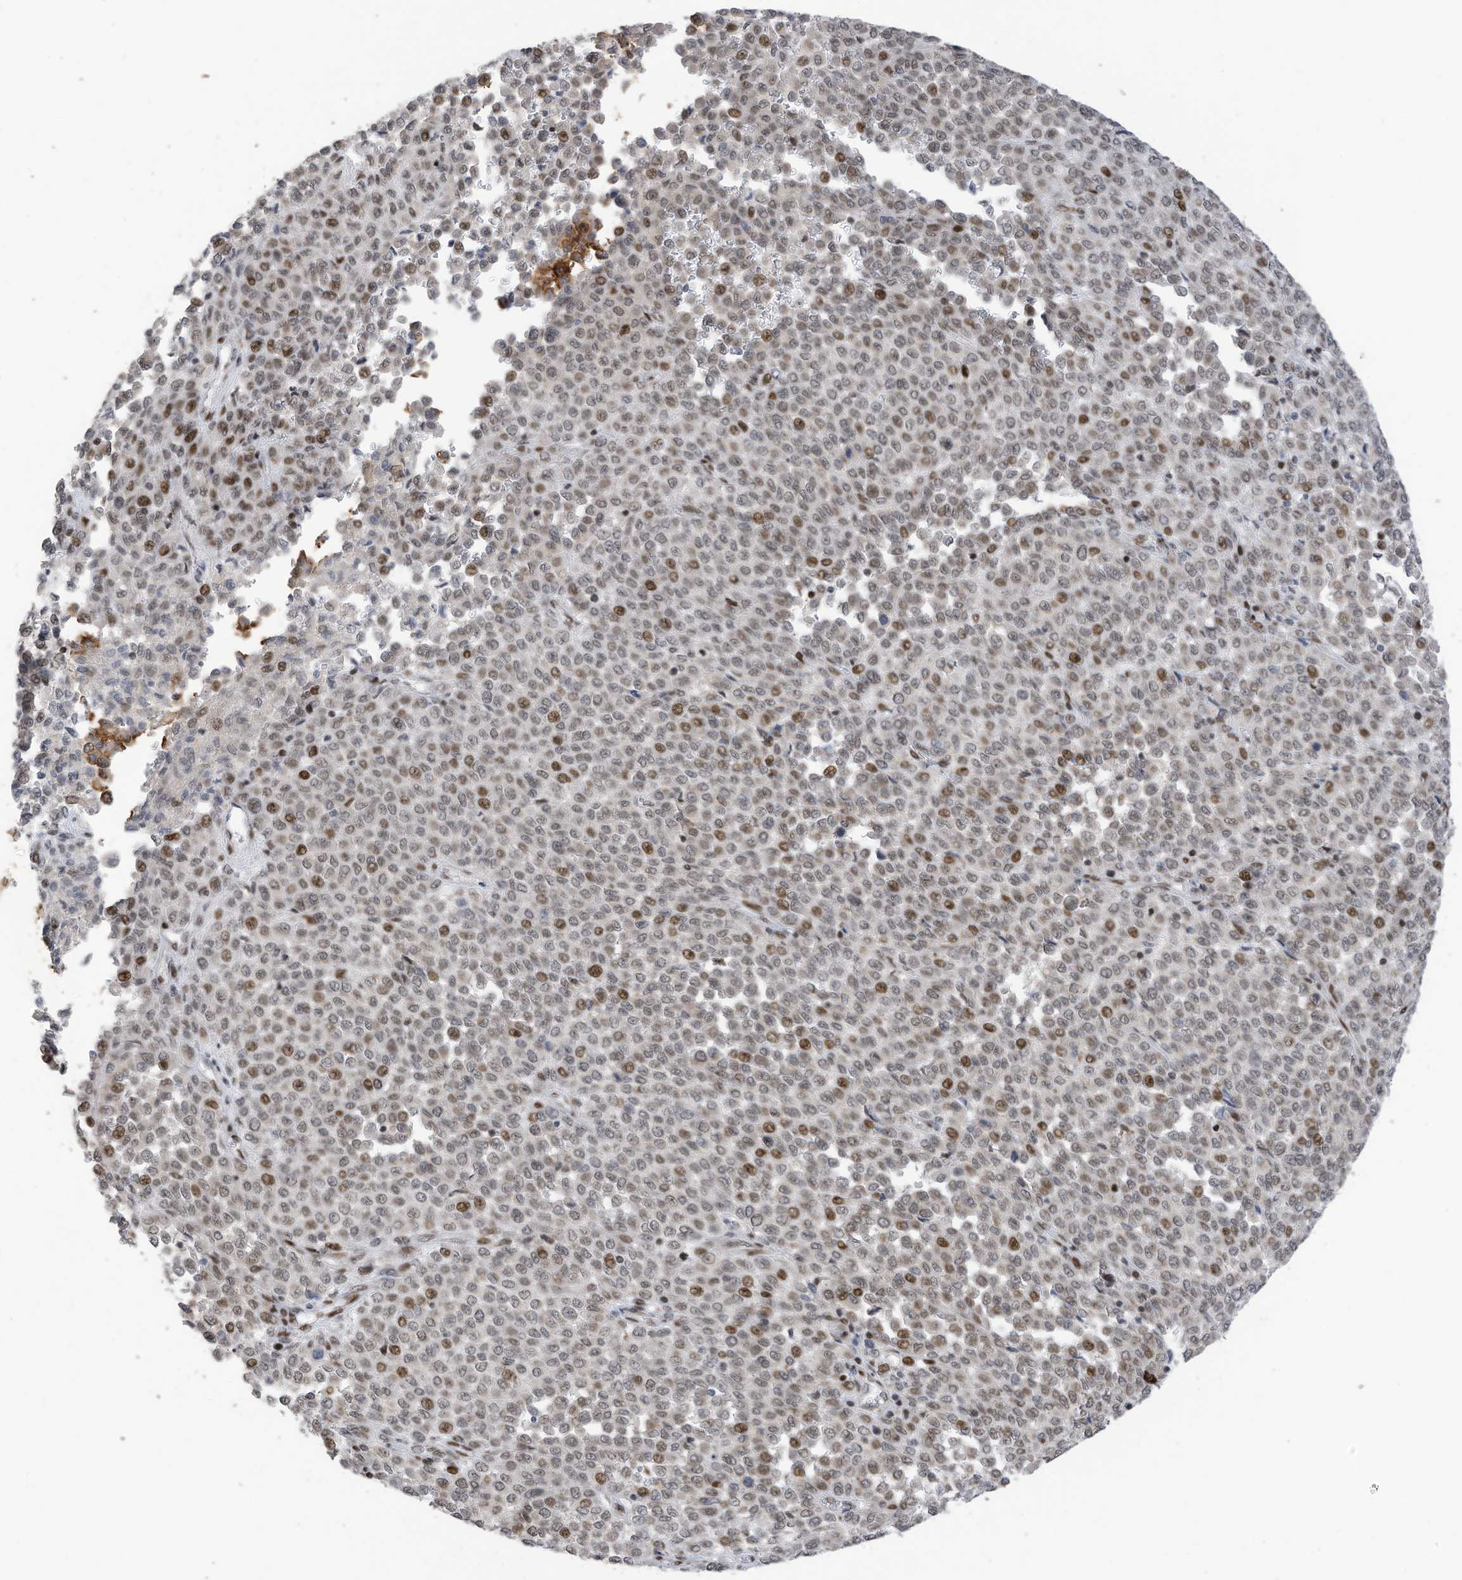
{"staining": {"intensity": "moderate", "quantity": "<25%", "location": "nuclear"}, "tissue": "melanoma", "cell_type": "Tumor cells", "image_type": "cancer", "snomed": [{"axis": "morphology", "description": "Malignant melanoma, Metastatic site"}, {"axis": "topography", "description": "Pancreas"}], "caption": "A photomicrograph of melanoma stained for a protein shows moderate nuclear brown staining in tumor cells.", "gene": "RABL3", "patient": {"sex": "female", "age": 30}}